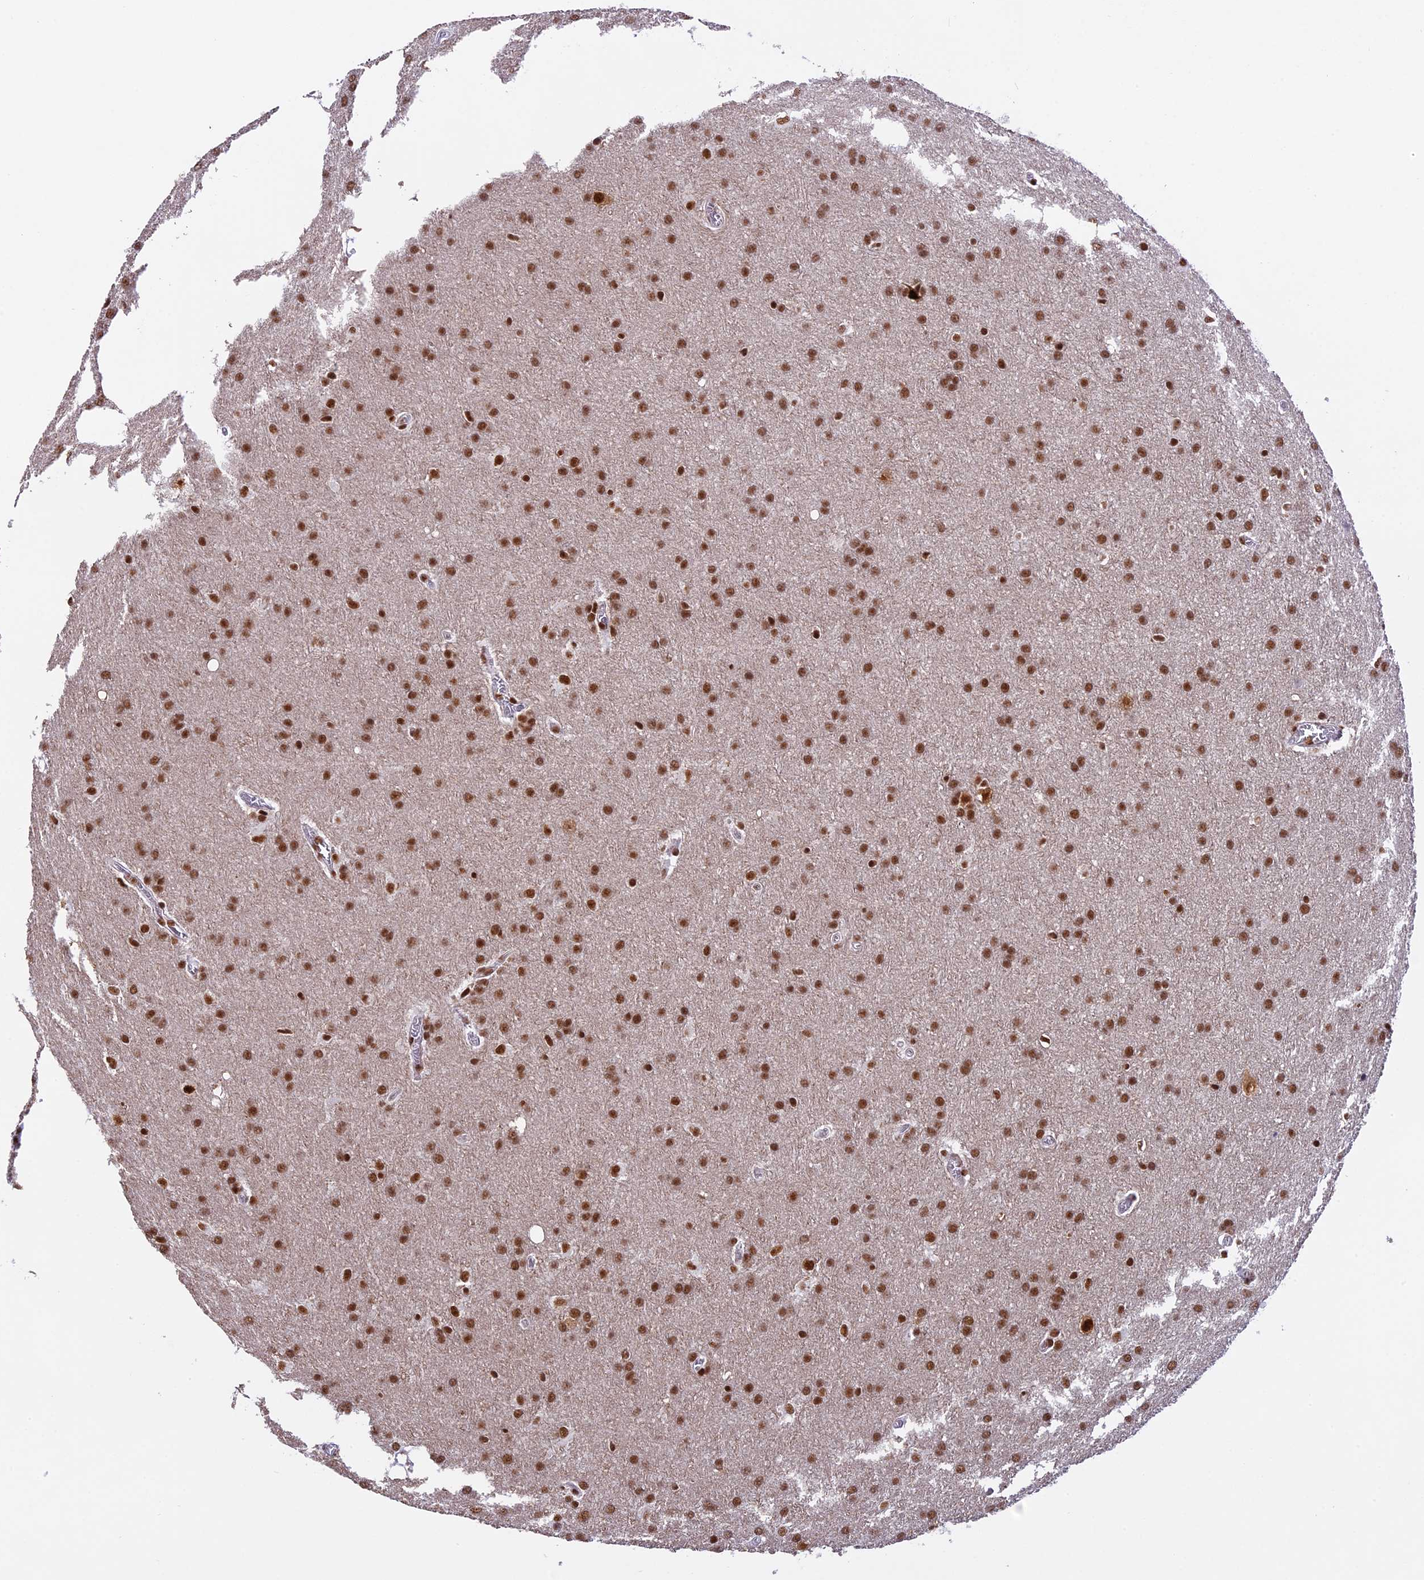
{"staining": {"intensity": "moderate", "quantity": ">75%", "location": "nuclear"}, "tissue": "glioma", "cell_type": "Tumor cells", "image_type": "cancer", "snomed": [{"axis": "morphology", "description": "Glioma, malignant, Low grade"}, {"axis": "topography", "description": "Brain"}], "caption": "The immunohistochemical stain shows moderate nuclear staining in tumor cells of glioma tissue.", "gene": "RAMAC", "patient": {"sex": "female", "age": 32}}